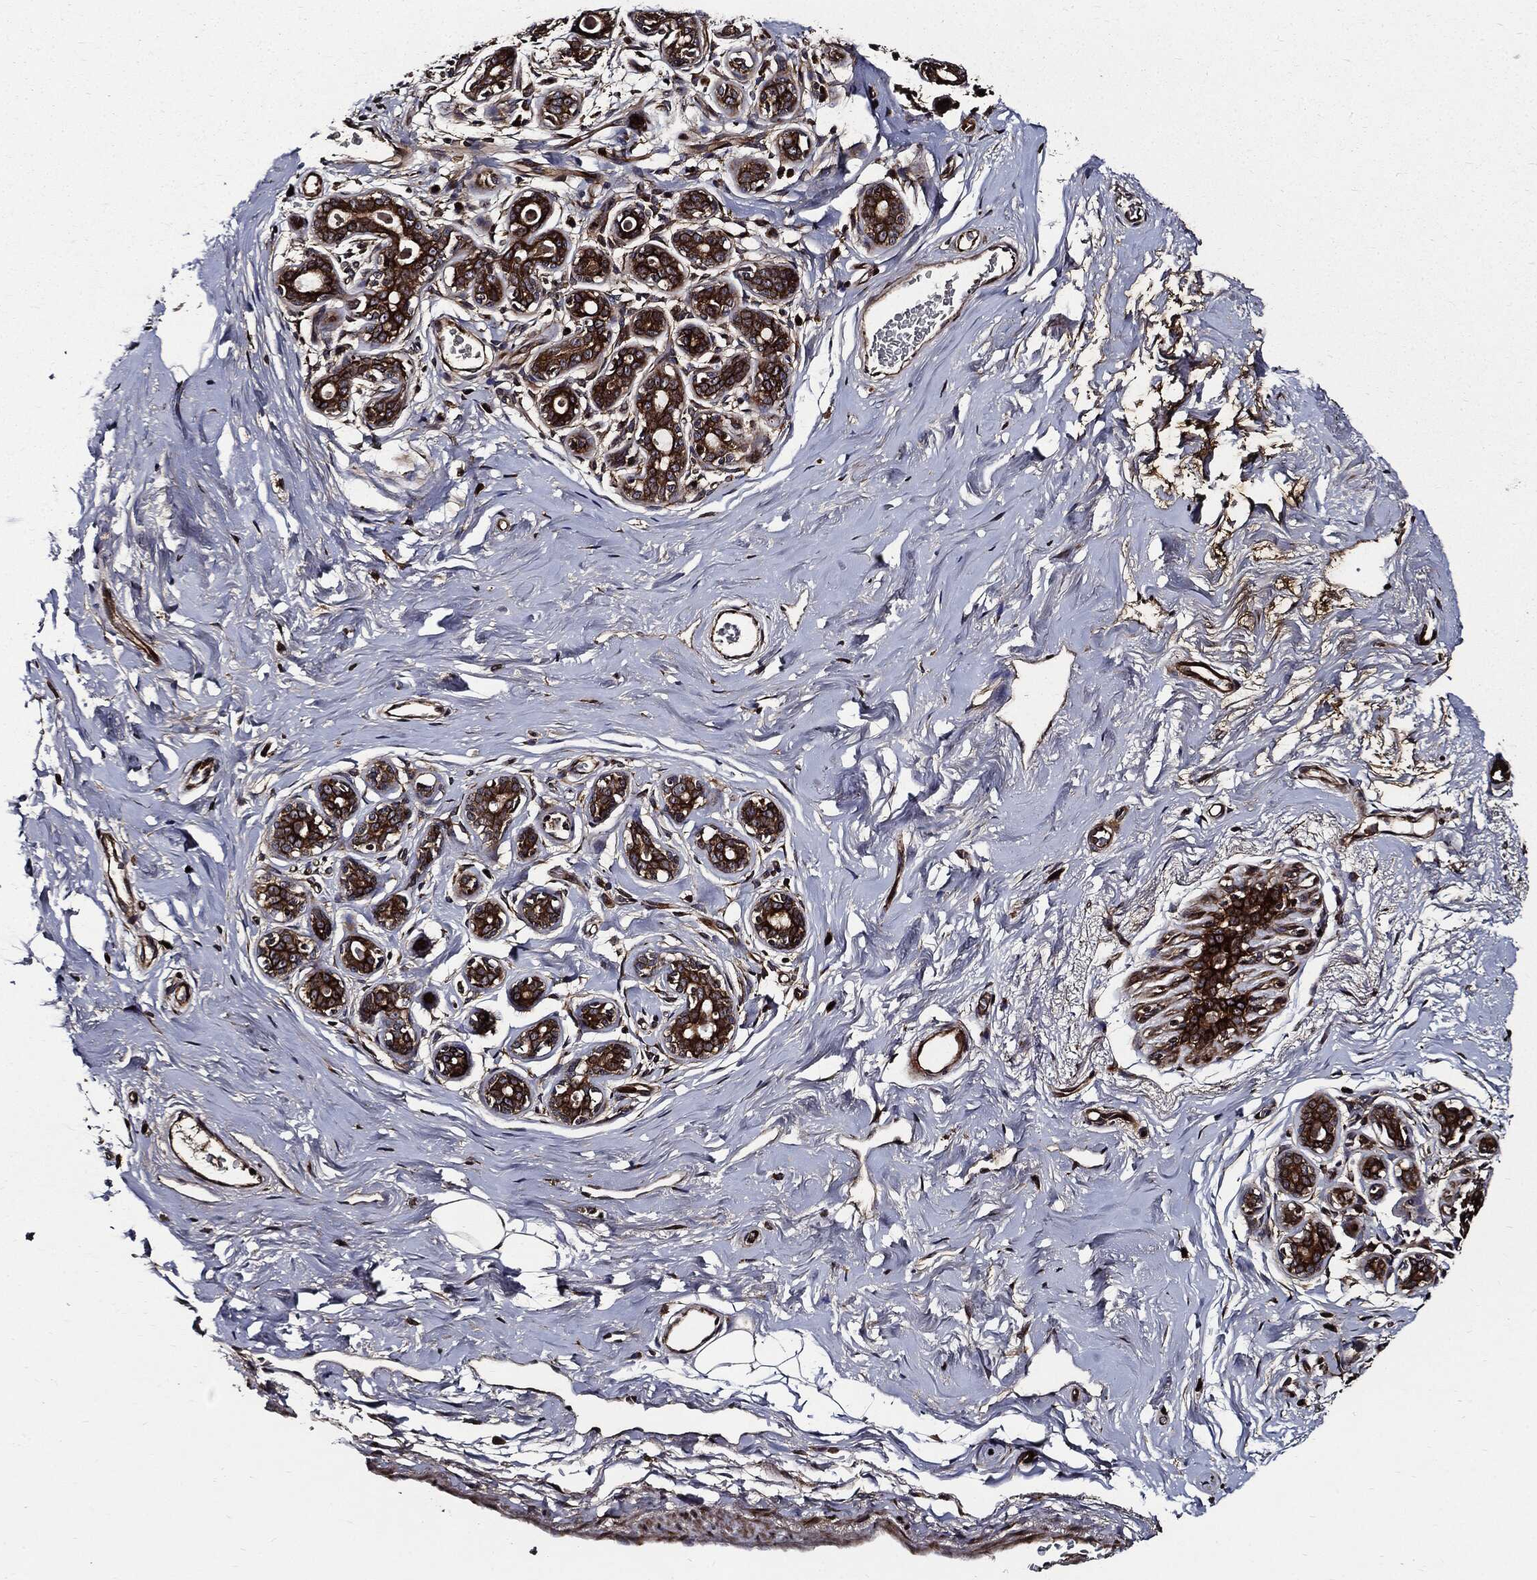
{"staining": {"intensity": "strong", "quantity": "<25%", "location": "cytoplasmic/membranous"}, "tissue": "breast", "cell_type": "Adipocytes", "image_type": "normal", "snomed": [{"axis": "morphology", "description": "Normal tissue, NOS"}, {"axis": "topography", "description": "Skin"}, {"axis": "topography", "description": "Breast"}], "caption": "Immunohistochemical staining of benign breast exhibits strong cytoplasmic/membranous protein expression in approximately <25% of adipocytes.", "gene": "HTT", "patient": {"sex": "female", "age": 43}}